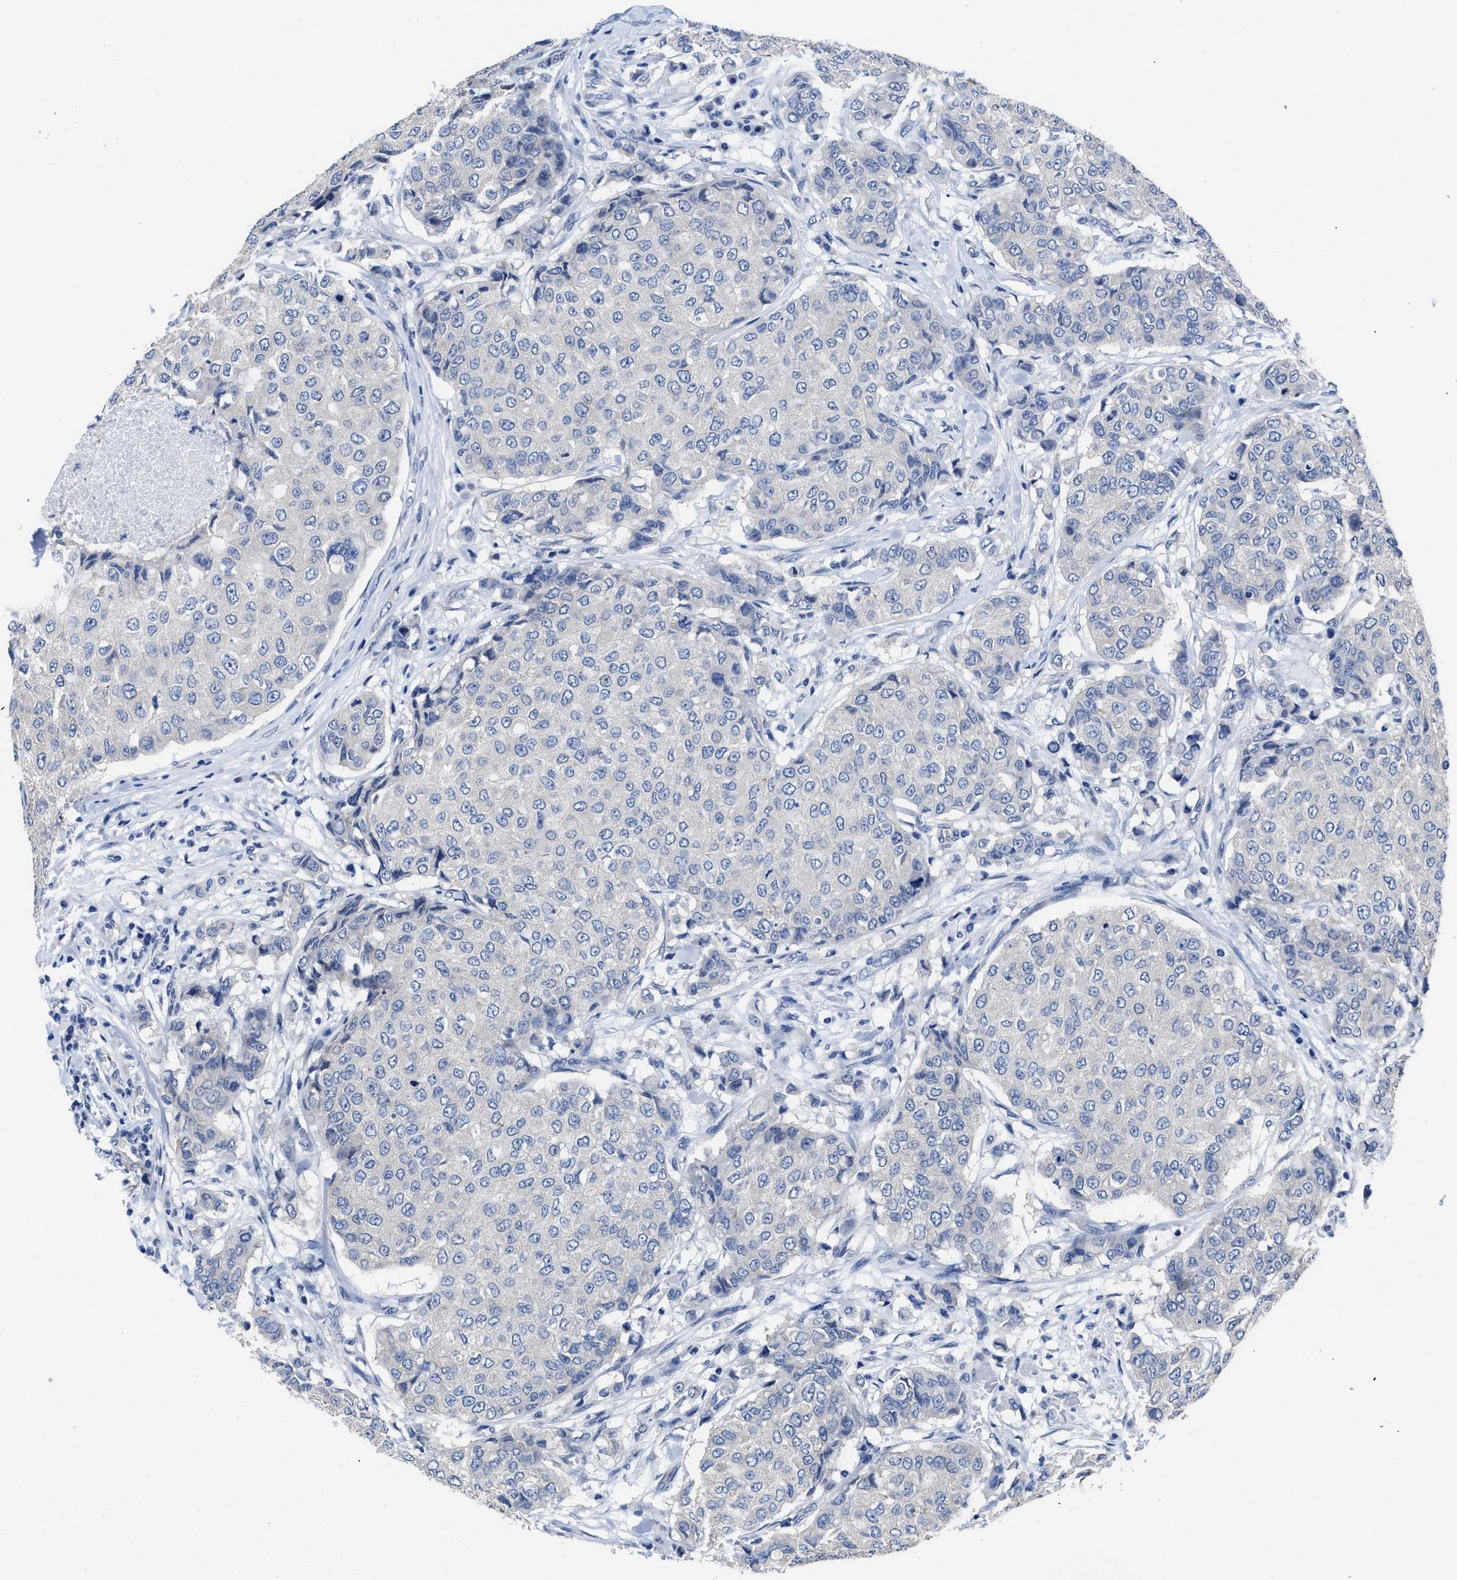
{"staining": {"intensity": "negative", "quantity": "none", "location": "none"}, "tissue": "breast cancer", "cell_type": "Tumor cells", "image_type": "cancer", "snomed": [{"axis": "morphology", "description": "Duct carcinoma"}, {"axis": "topography", "description": "Breast"}], "caption": "The histopathology image displays no significant expression in tumor cells of infiltrating ductal carcinoma (breast).", "gene": "HOOK1", "patient": {"sex": "female", "age": 27}}